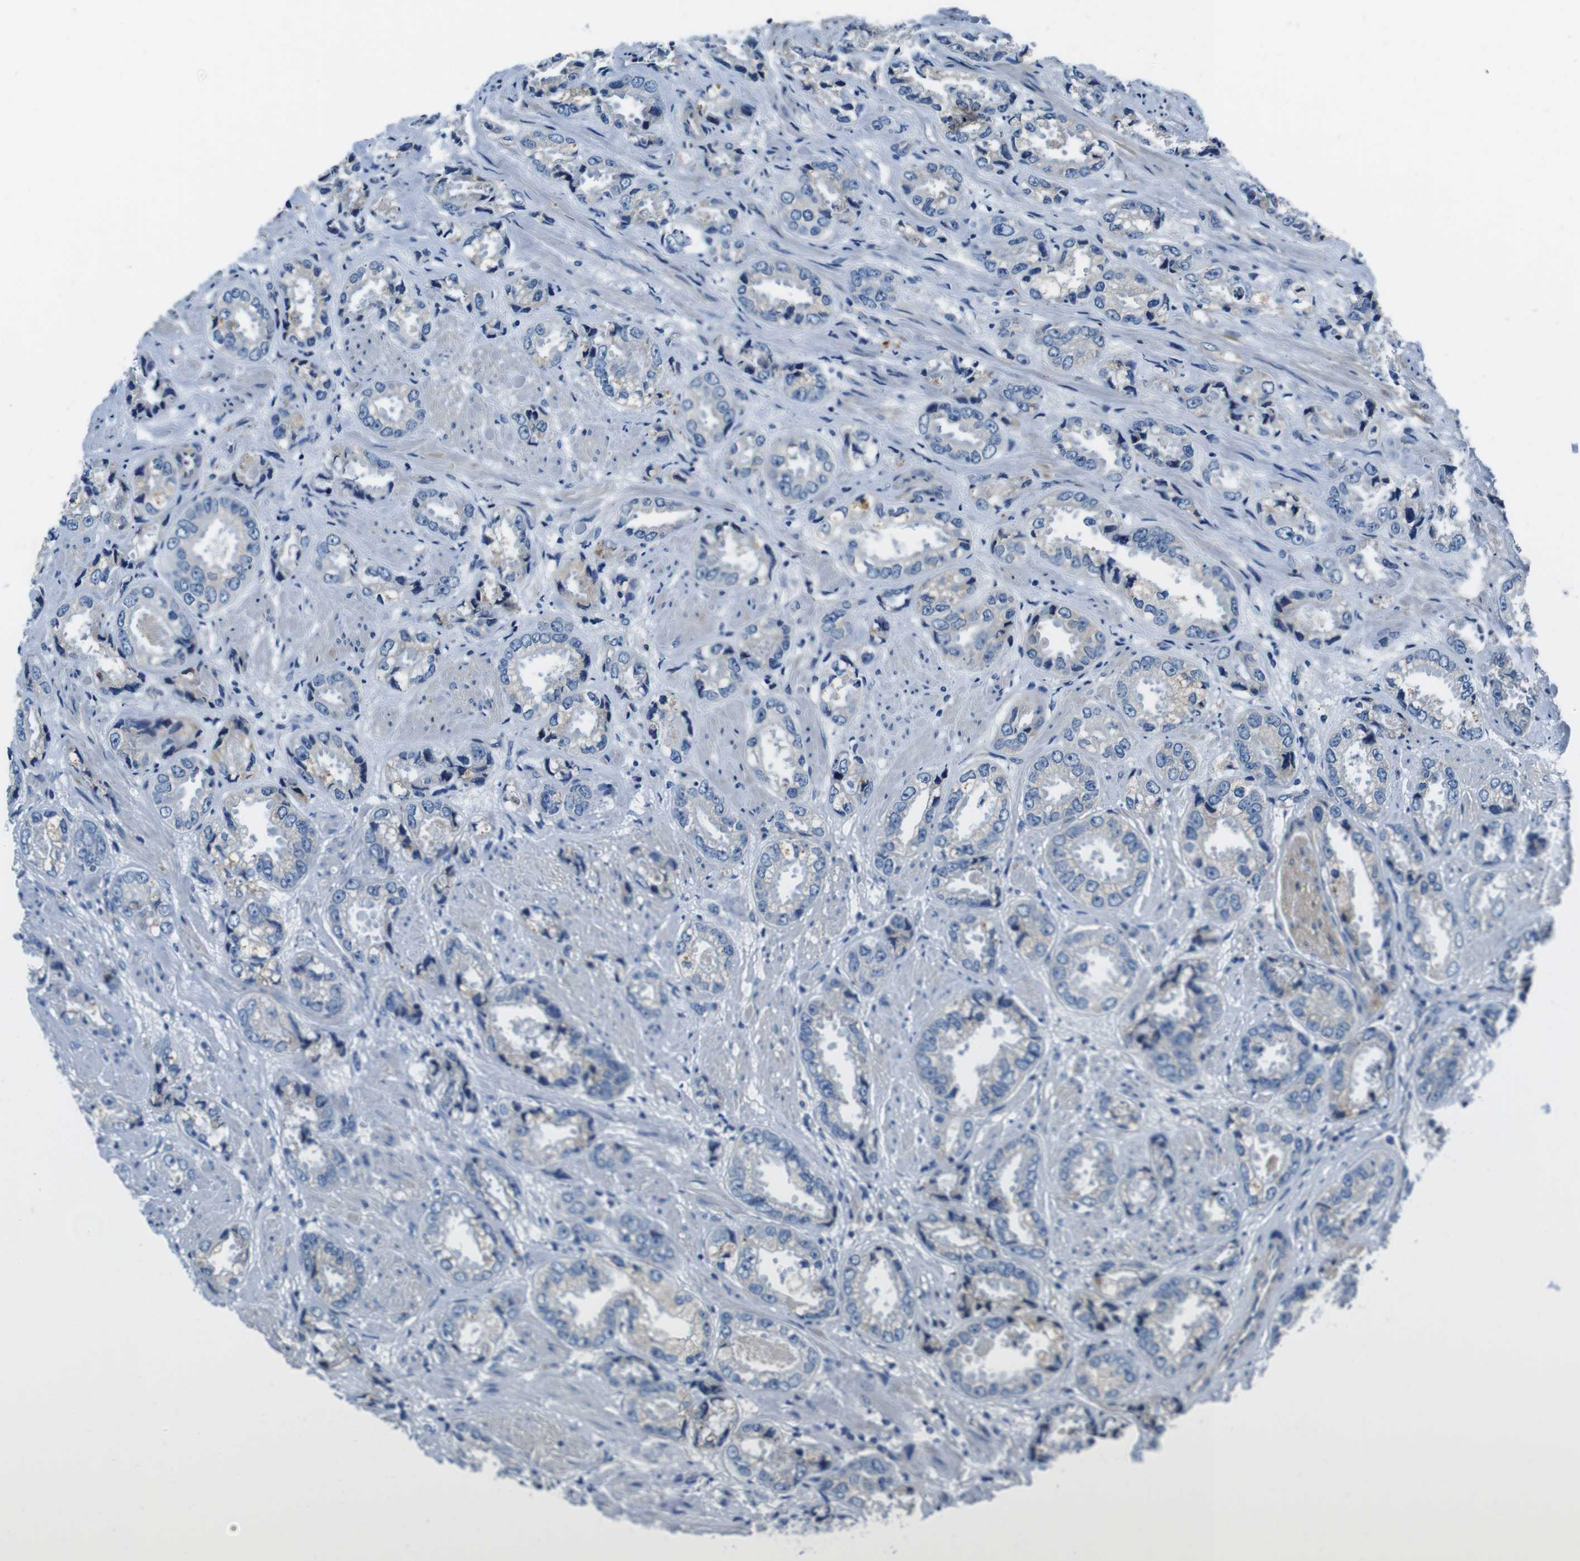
{"staining": {"intensity": "weak", "quantity": "<25%", "location": "cytoplasmic/membranous"}, "tissue": "prostate cancer", "cell_type": "Tumor cells", "image_type": "cancer", "snomed": [{"axis": "morphology", "description": "Adenocarcinoma, High grade"}, {"axis": "topography", "description": "Prostate"}], "caption": "DAB (3,3'-diaminobenzidine) immunohistochemical staining of prostate cancer shows no significant staining in tumor cells. Brightfield microscopy of IHC stained with DAB (3,3'-diaminobenzidine) (brown) and hematoxylin (blue), captured at high magnification.", "gene": "CASQ1", "patient": {"sex": "male", "age": 61}}